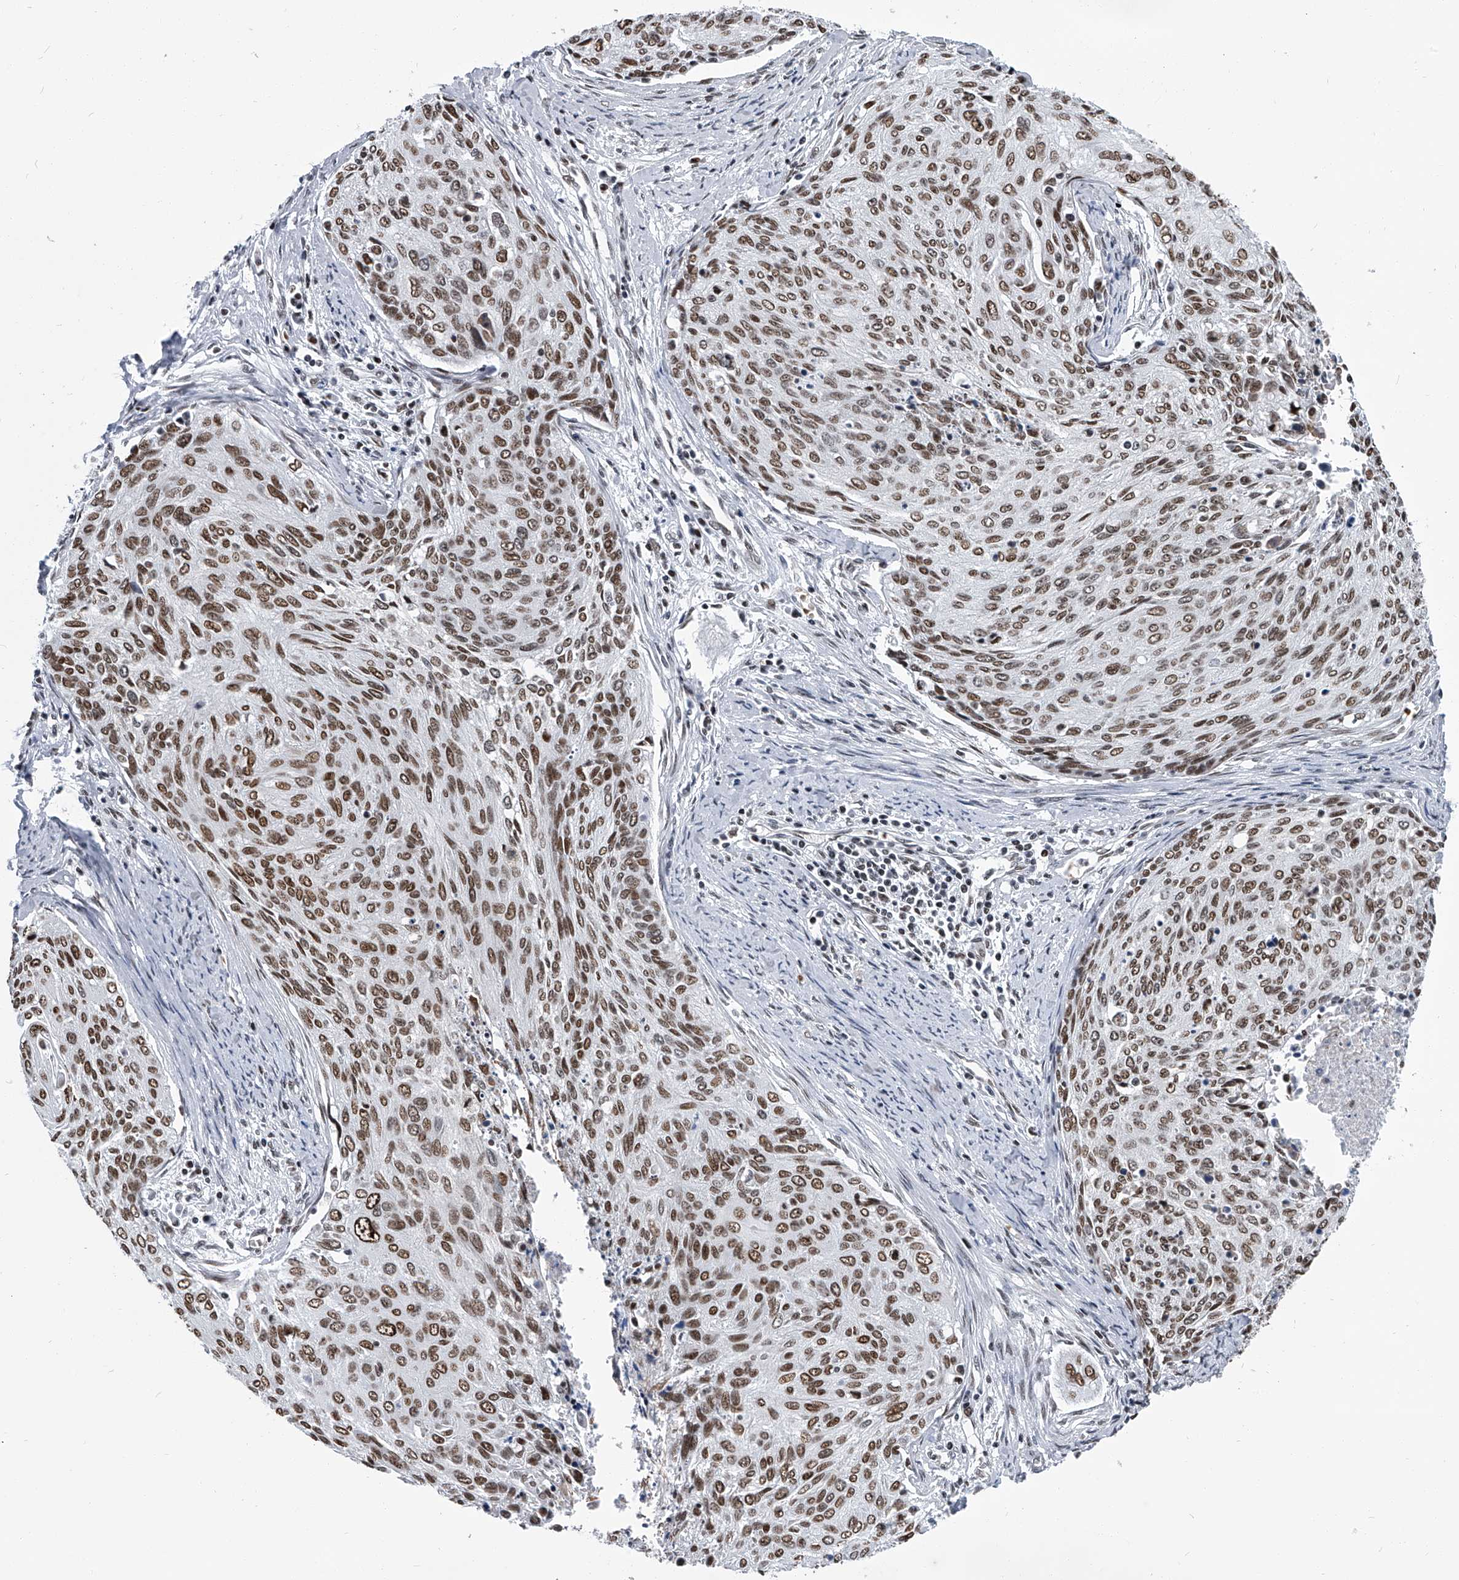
{"staining": {"intensity": "moderate", "quantity": ">75%", "location": "nuclear"}, "tissue": "cervical cancer", "cell_type": "Tumor cells", "image_type": "cancer", "snomed": [{"axis": "morphology", "description": "Squamous cell carcinoma, NOS"}, {"axis": "topography", "description": "Cervix"}], "caption": "Cervical cancer (squamous cell carcinoma) was stained to show a protein in brown. There is medium levels of moderate nuclear staining in about >75% of tumor cells.", "gene": "SIM2", "patient": {"sex": "female", "age": 55}}